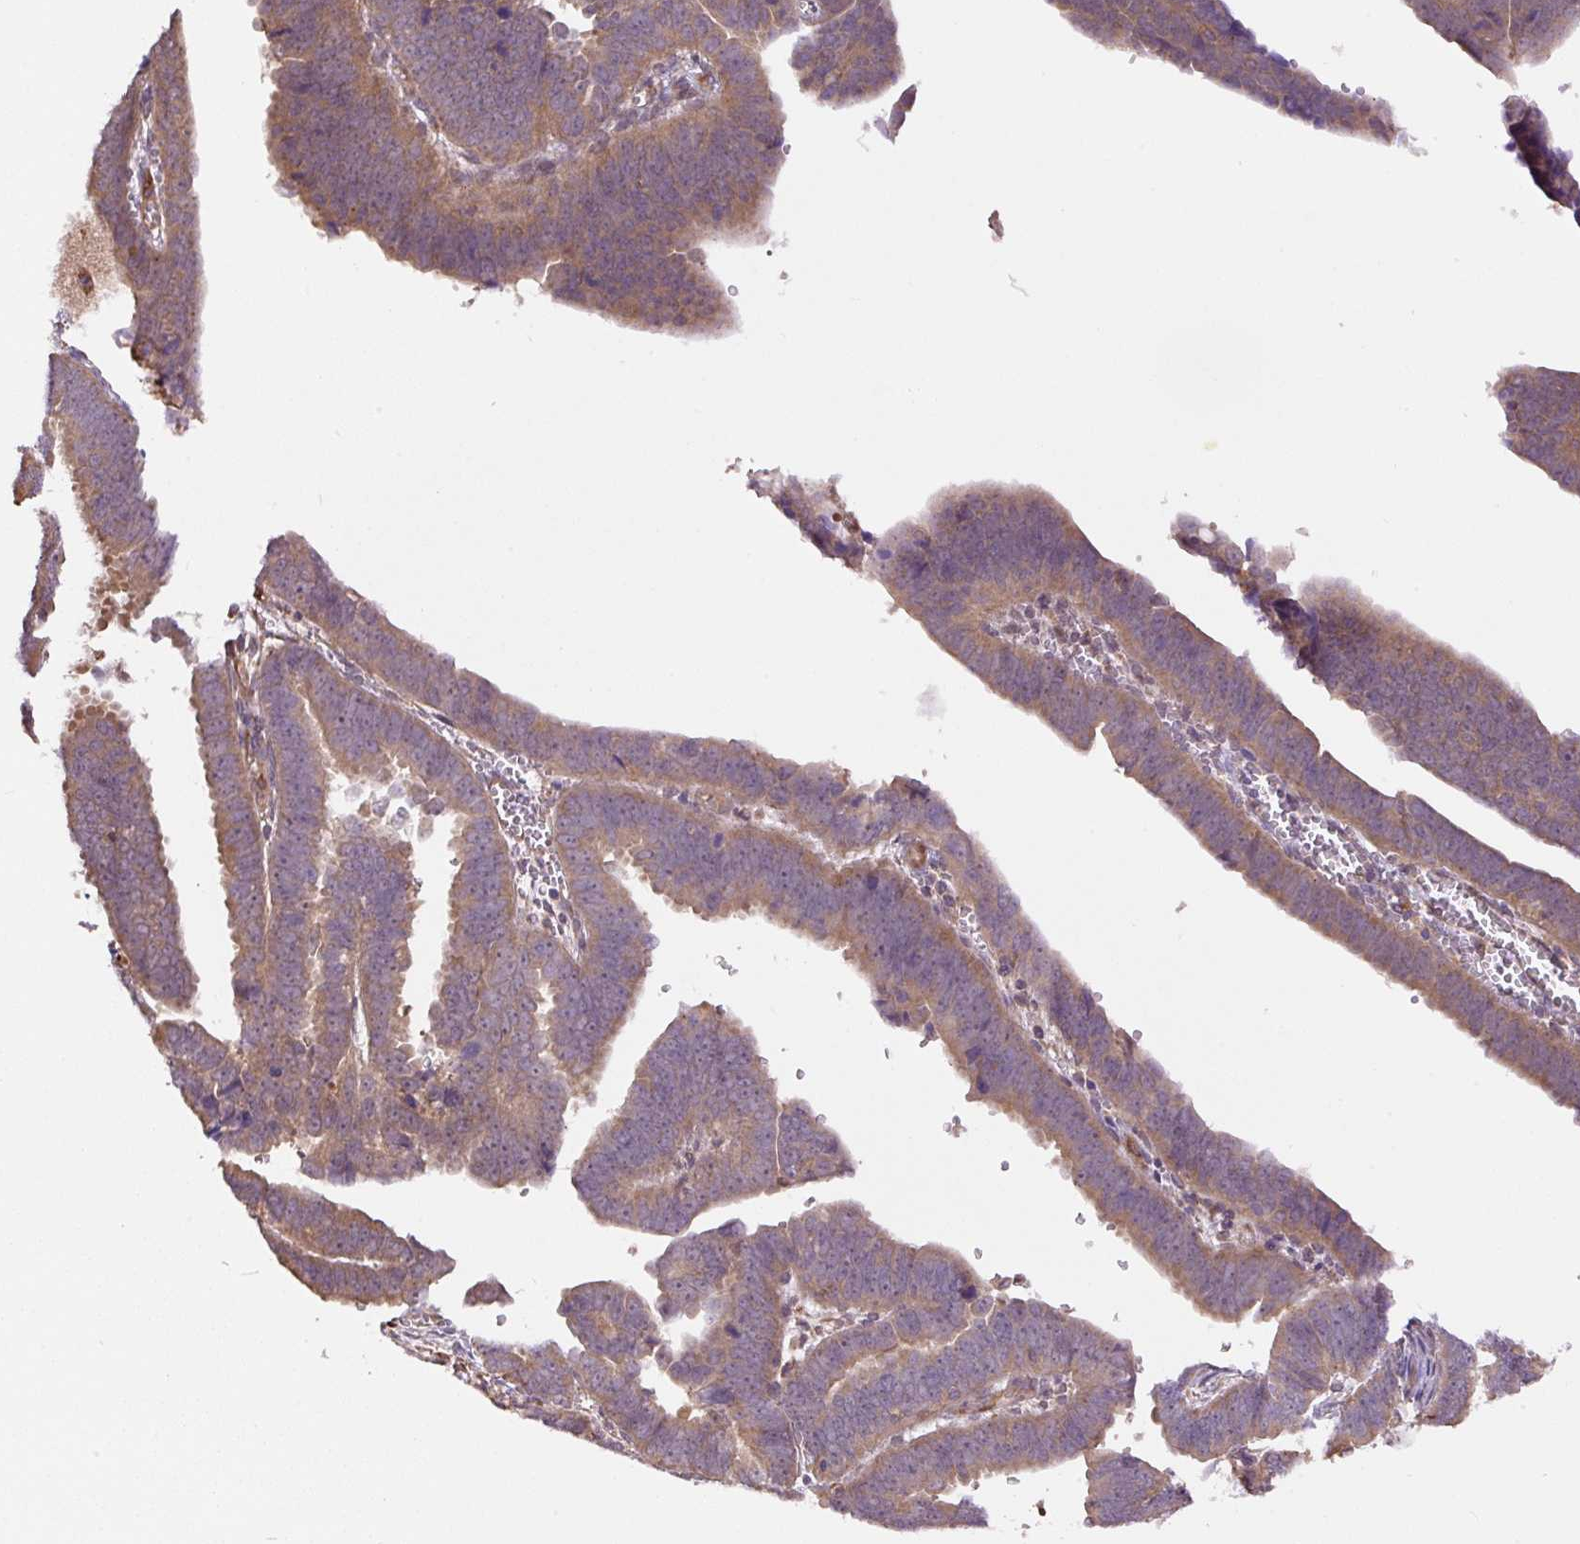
{"staining": {"intensity": "moderate", "quantity": ">75%", "location": "cytoplasmic/membranous"}, "tissue": "endometrial cancer", "cell_type": "Tumor cells", "image_type": "cancer", "snomed": [{"axis": "morphology", "description": "Adenocarcinoma, NOS"}, {"axis": "topography", "description": "Endometrium"}], "caption": "A brown stain highlights moderate cytoplasmic/membranous expression of a protein in human endometrial adenocarcinoma tumor cells. The protein is shown in brown color, while the nuclei are stained blue.", "gene": "PPME1", "patient": {"sex": "female", "age": 75}}